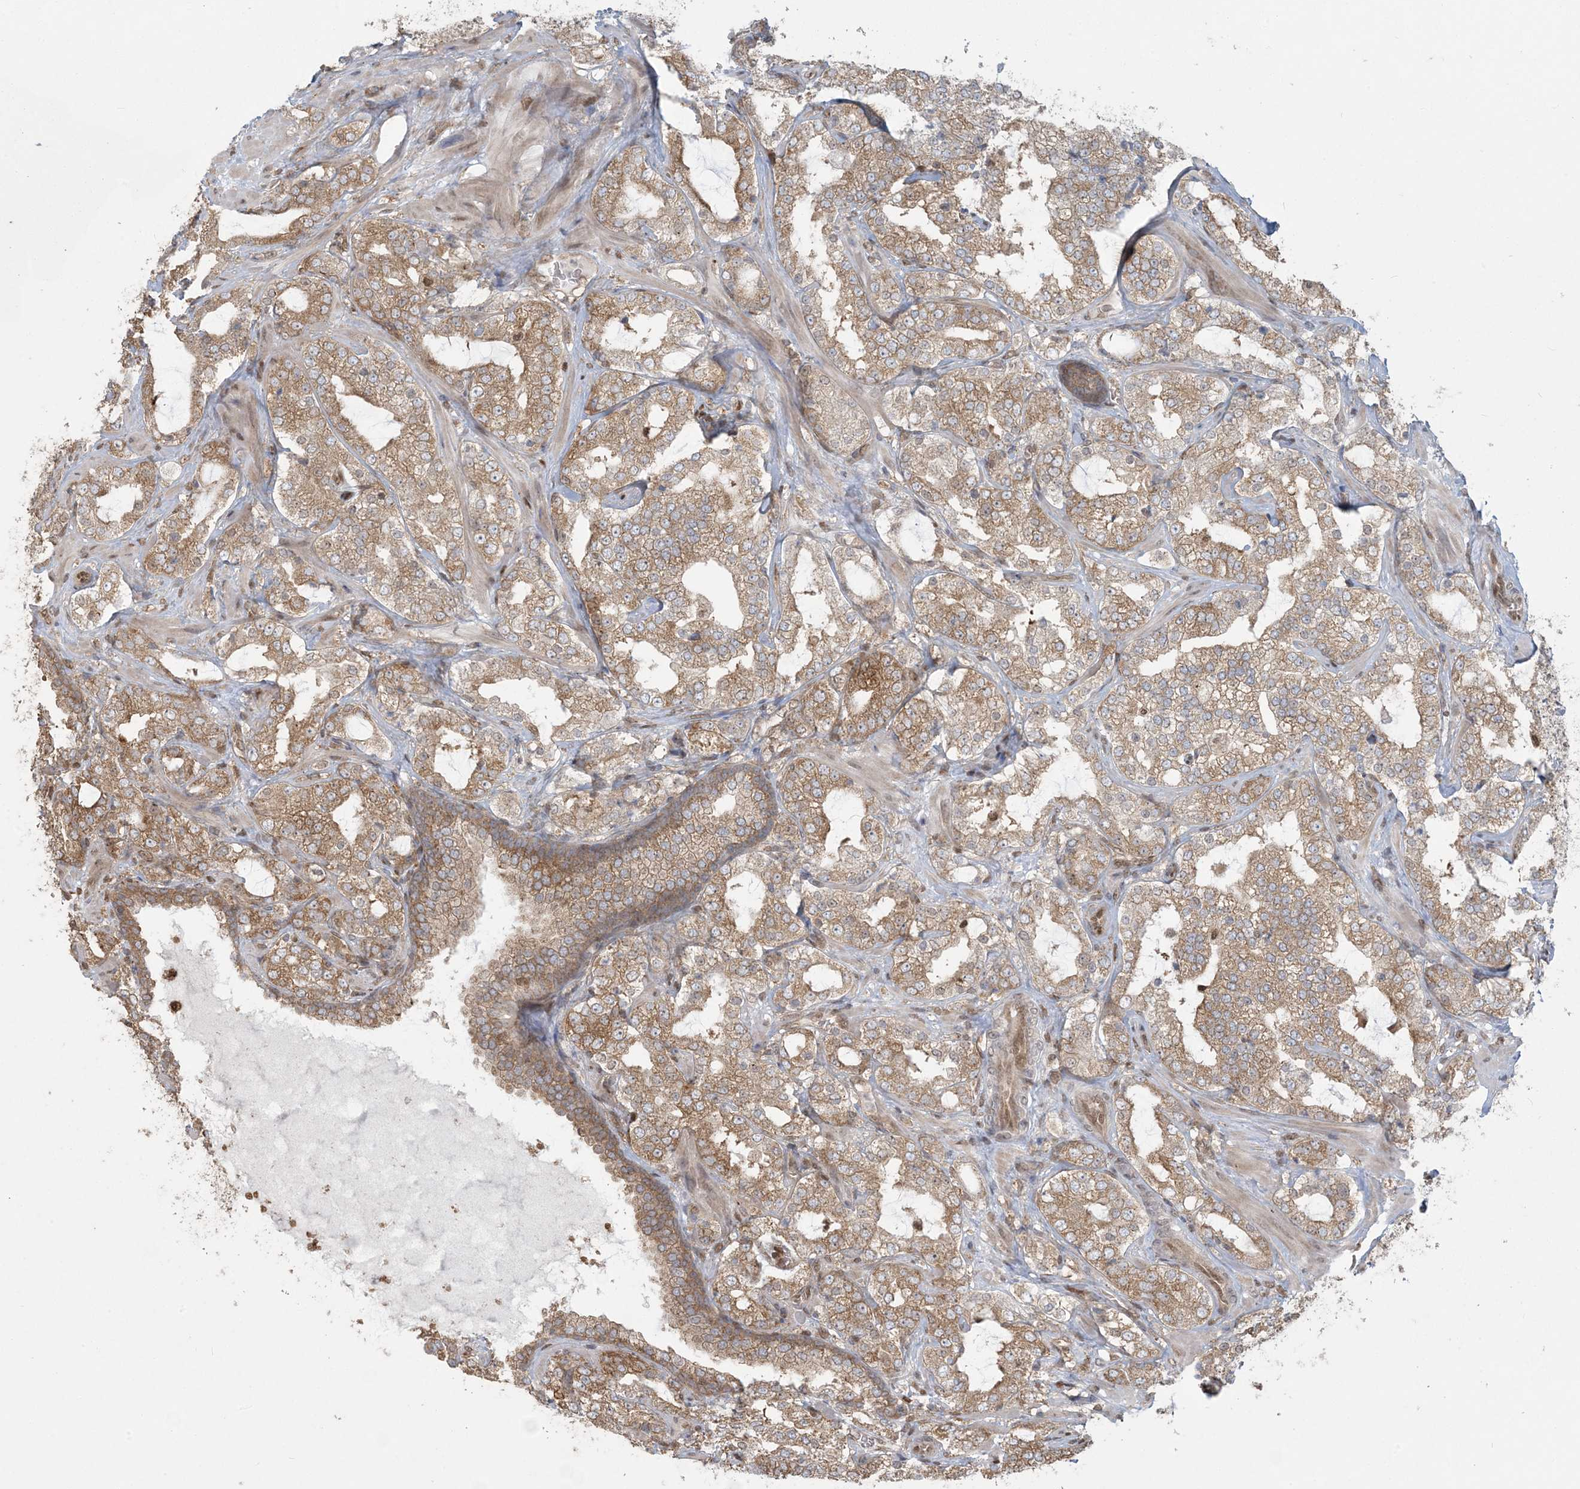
{"staining": {"intensity": "moderate", "quantity": ">75%", "location": "cytoplasmic/membranous"}, "tissue": "prostate cancer", "cell_type": "Tumor cells", "image_type": "cancer", "snomed": [{"axis": "morphology", "description": "Adenocarcinoma, High grade"}, {"axis": "topography", "description": "Prostate"}], "caption": "IHC of adenocarcinoma (high-grade) (prostate) demonstrates medium levels of moderate cytoplasmic/membranous expression in about >75% of tumor cells. (DAB IHC with brightfield microscopy, high magnification).", "gene": "ABCF3", "patient": {"sex": "male", "age": 64}}